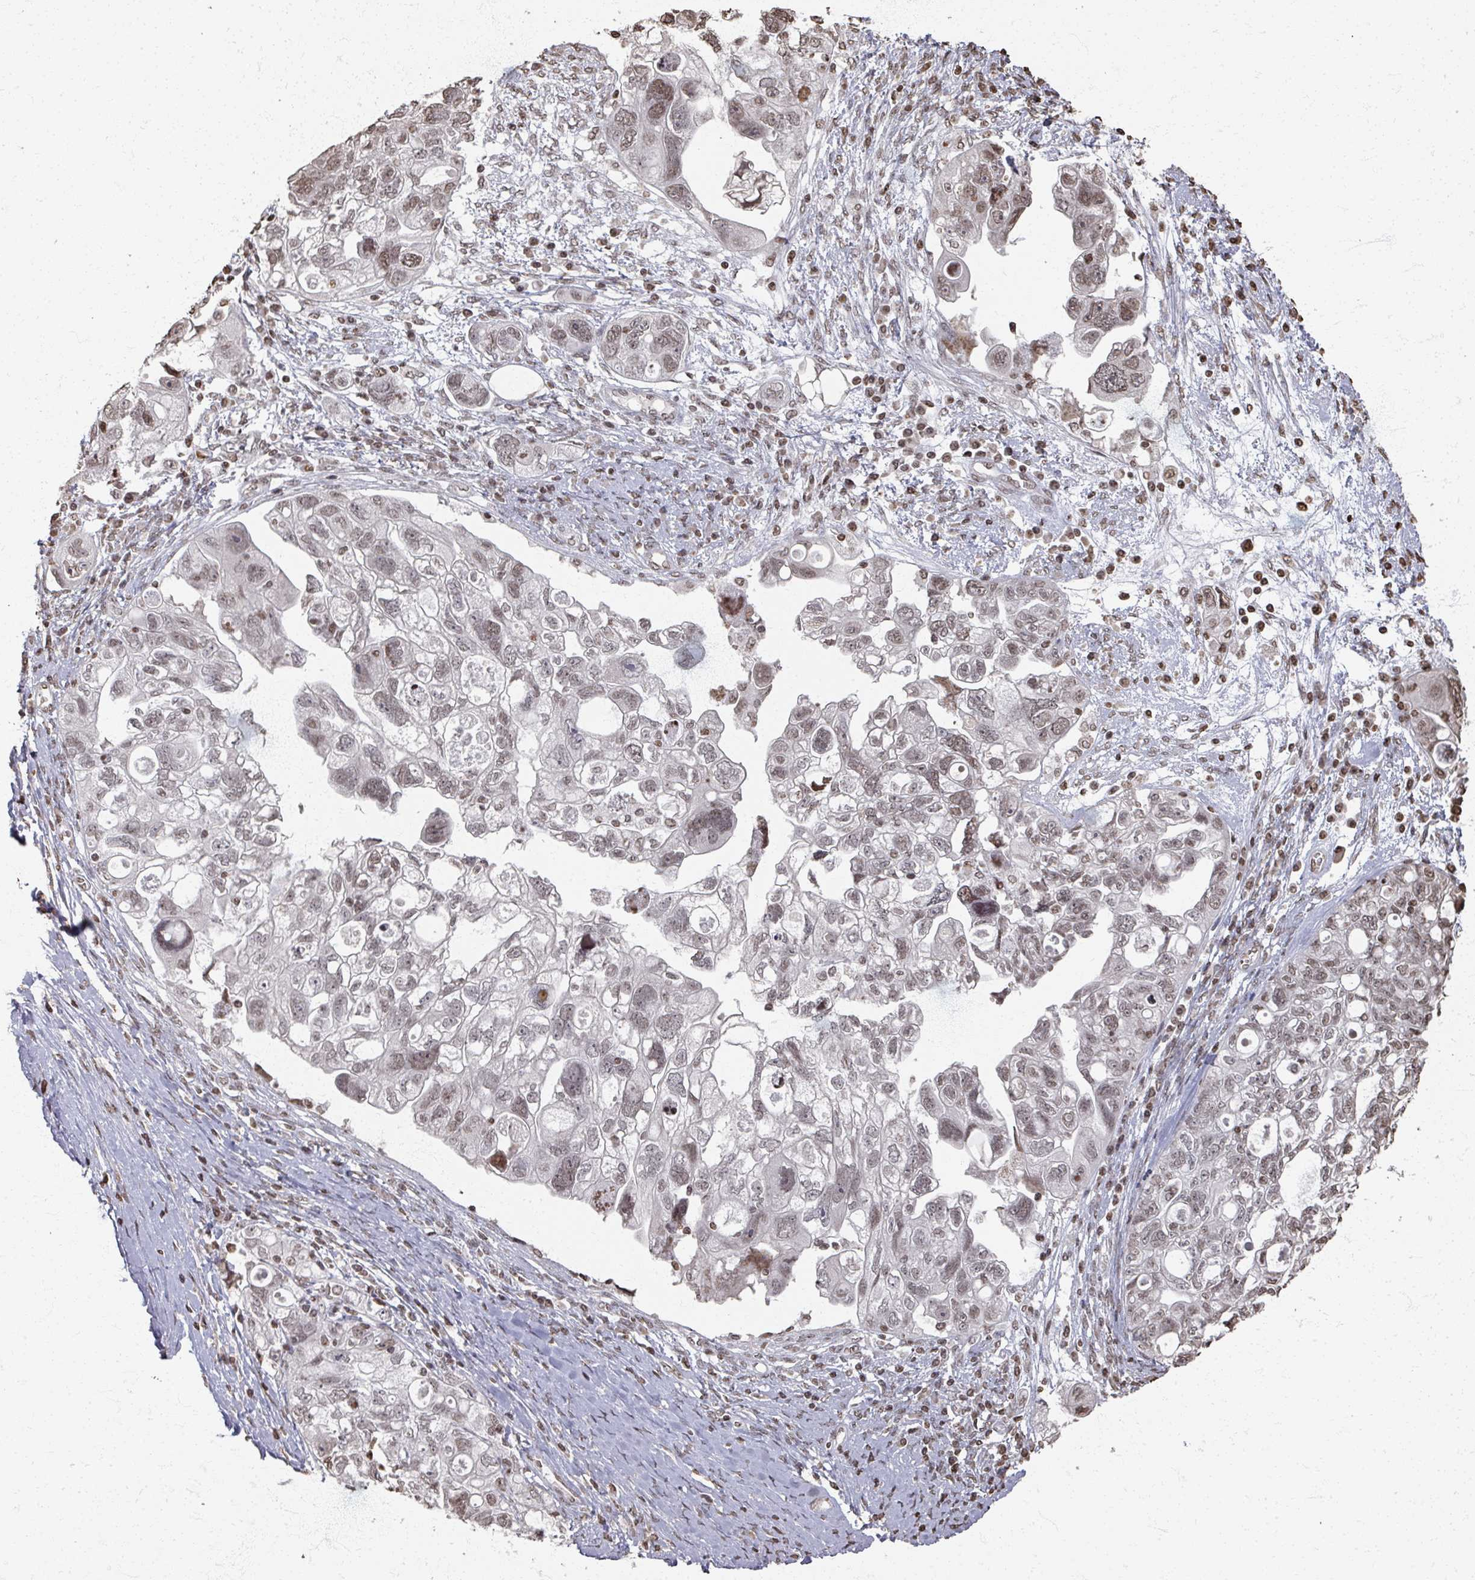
{"staining": {"intensity": "weak", "quantity": ">75%", "location": "nuclear"}, "tissue": "ovarian cancer", "cell_type": "Tumor cells", "image_type": "cancer", "snomed": [{"axis": "morphology", "description": "Carcinoma, NOS"}, {"axis": "morphology", "description": "Cystadenocarcinoma, serous, NOS"}, {"axis": "topography", "description": "Ovary"}], "caption": "Protein expression analysis of ovarian cancer reveals weak nuclear expression in approximately >75% of tumor cells. (DAB IHC with brightfield microscopy, high magnification).", "gene": "DCUN1D5", "patient": {"sex": "female", "age": 69}}